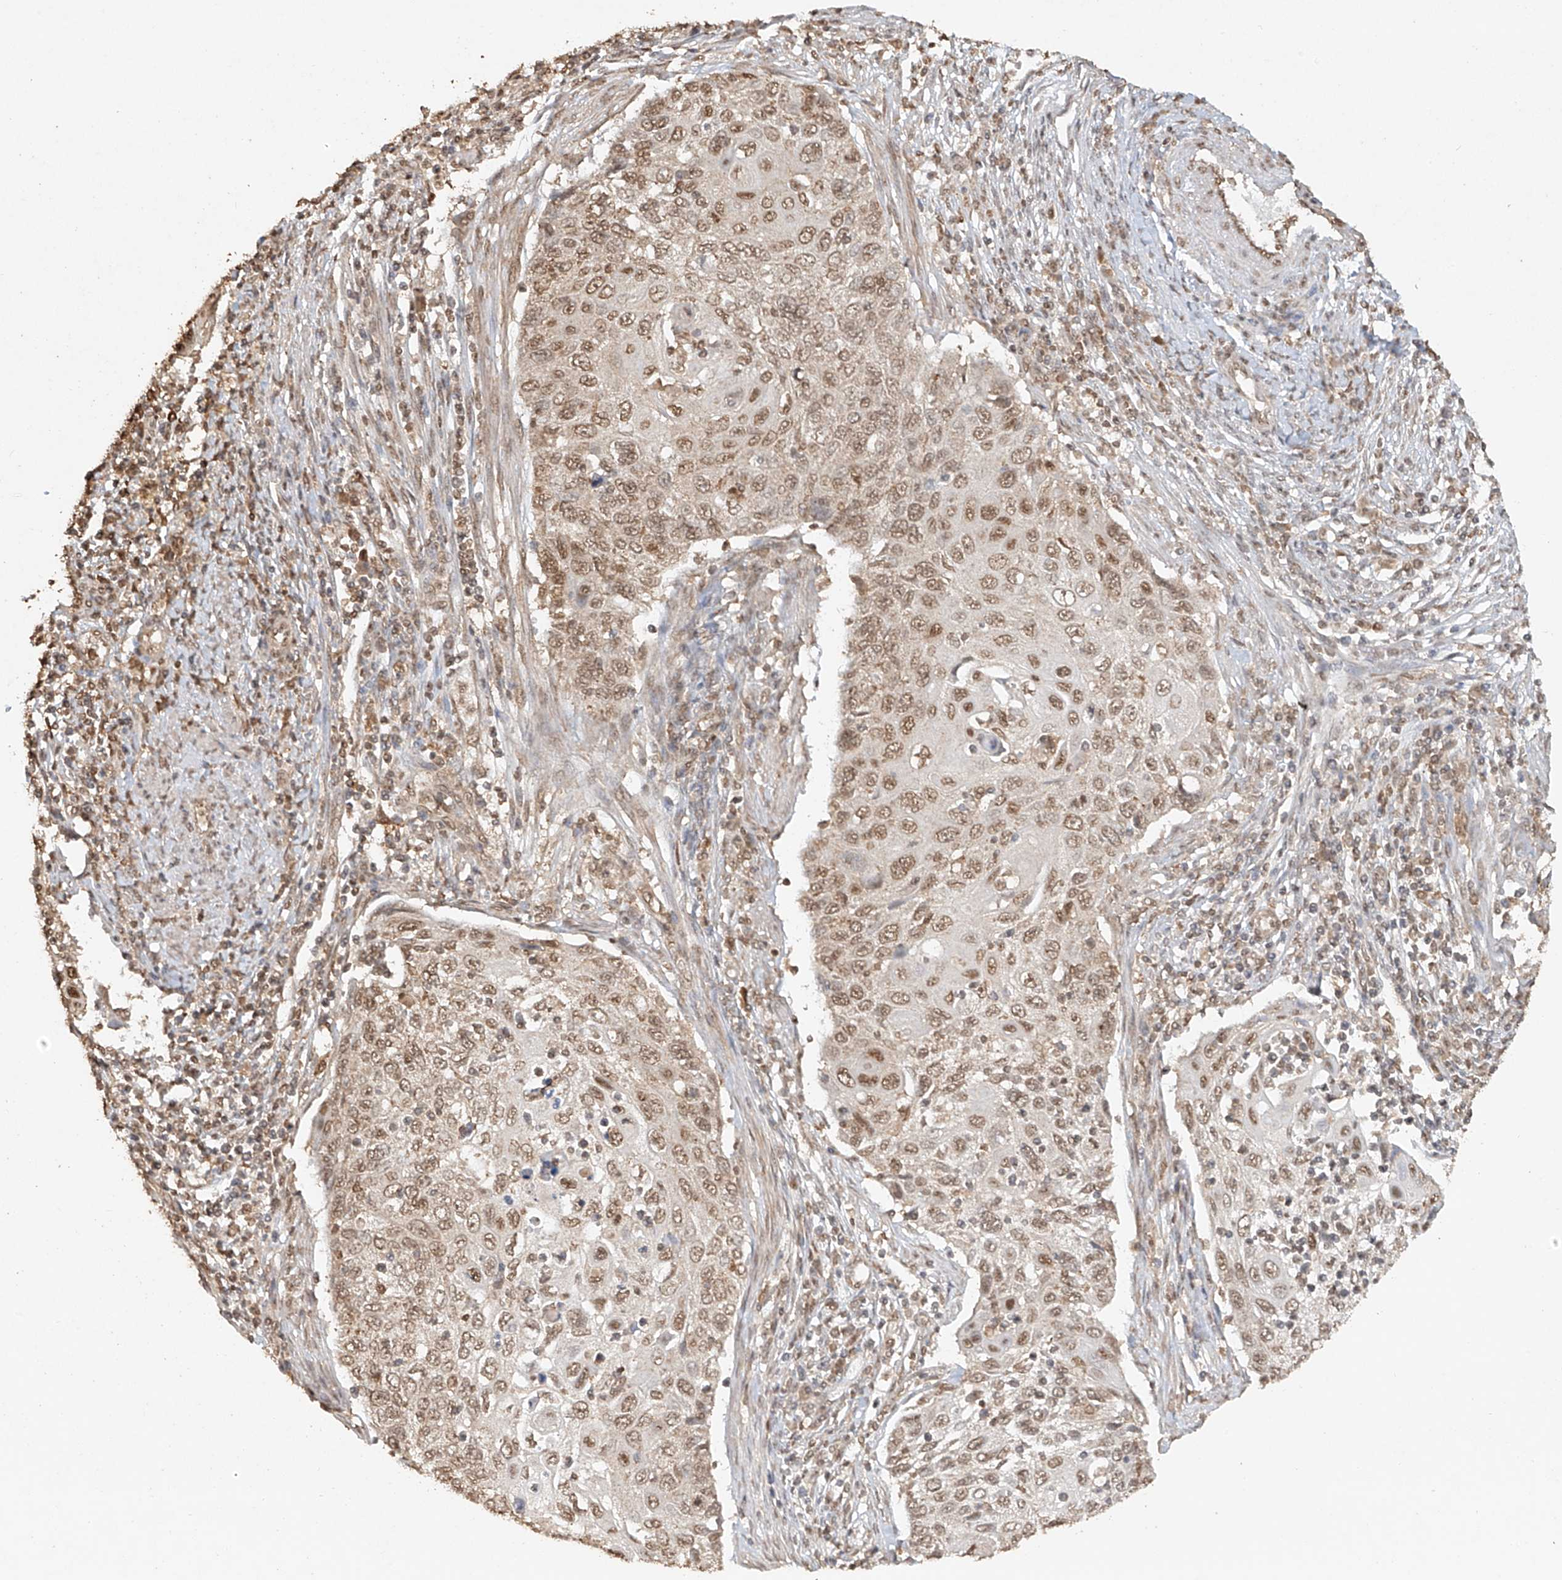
{"staining": {"intensity": "weak", "quantity": ">75%", "location": "nuclear"}, "tissue": "cervical cancer", "cell_type": "Tumor cells", "image_type": "cancer", "snomed": [{"axis": "morphology", "description": "Squamous cell carcinoma, NOS"}, {"axis": "topography", "description": "Cervix"}], "caption": "DAB immunohistochemical staining of human squamous cell carcinoma (cervical) exhibits weak nuclear protein expression in about >75% of tumor cells.", "gene": "TIGAR", "patient": {"sex": "female", "age": 70}}